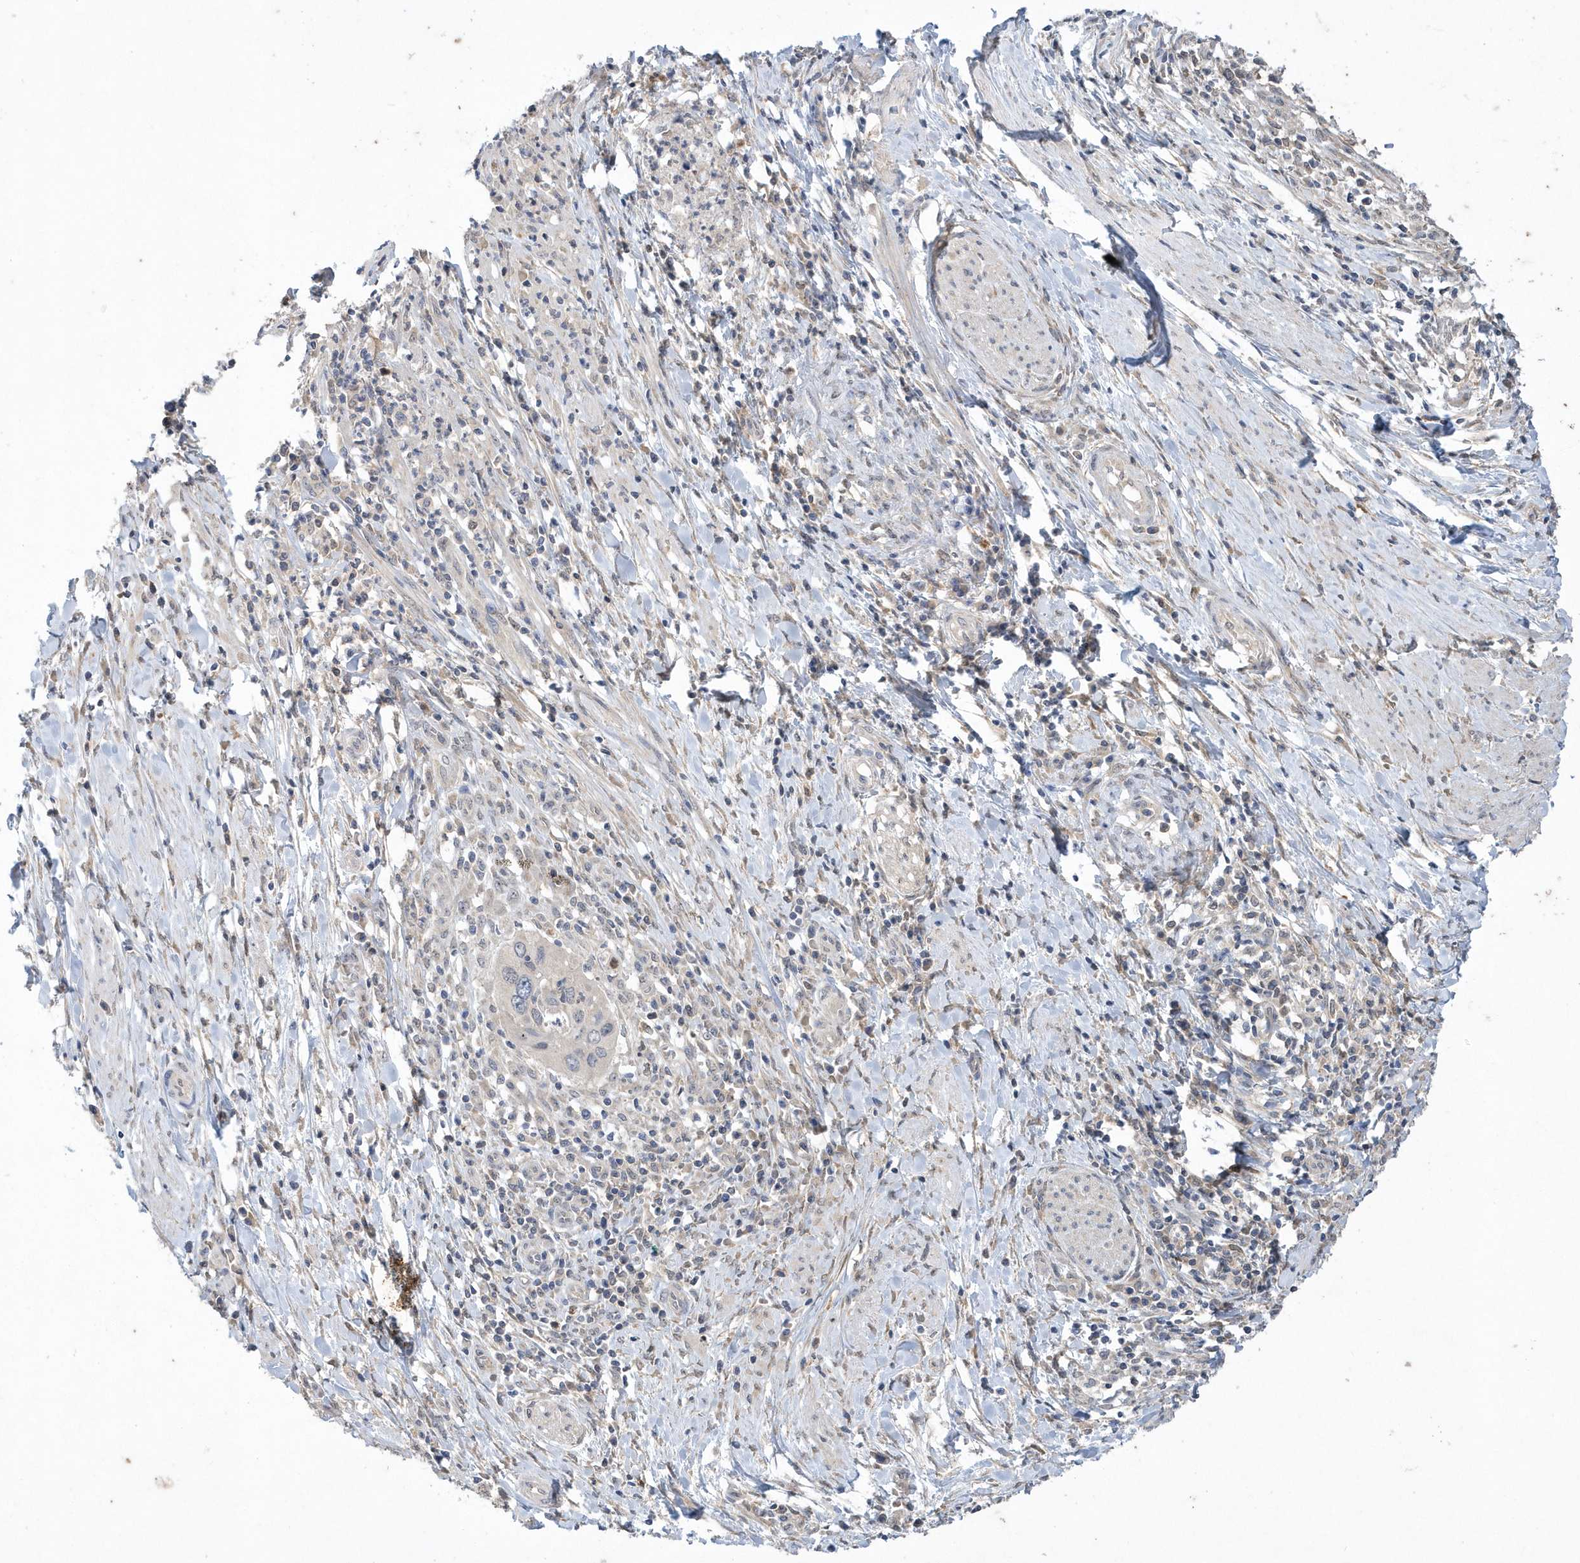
{"staining": {"intensity": "negative", "quantity": "none", "location": "none"}, "tissue": "cervical cancer", "cell_type": "Tumor cells", "image_type": "cancer", "snomed": [{"axis": "morphology", "description": "Squamous cell carcinoma, NOS"}, {"axis": "topography", "description": "Cervix"}], "caption": "High magnification brightfield microscopy of cervical cancer (squamous cell carcinoma) stained with DAB (brown) and counterstained with hematoxylin (blue): tumor cells show no significant staining.", "gene": "AKR7A2", "patient": {"sex": "female", "age": 38}}